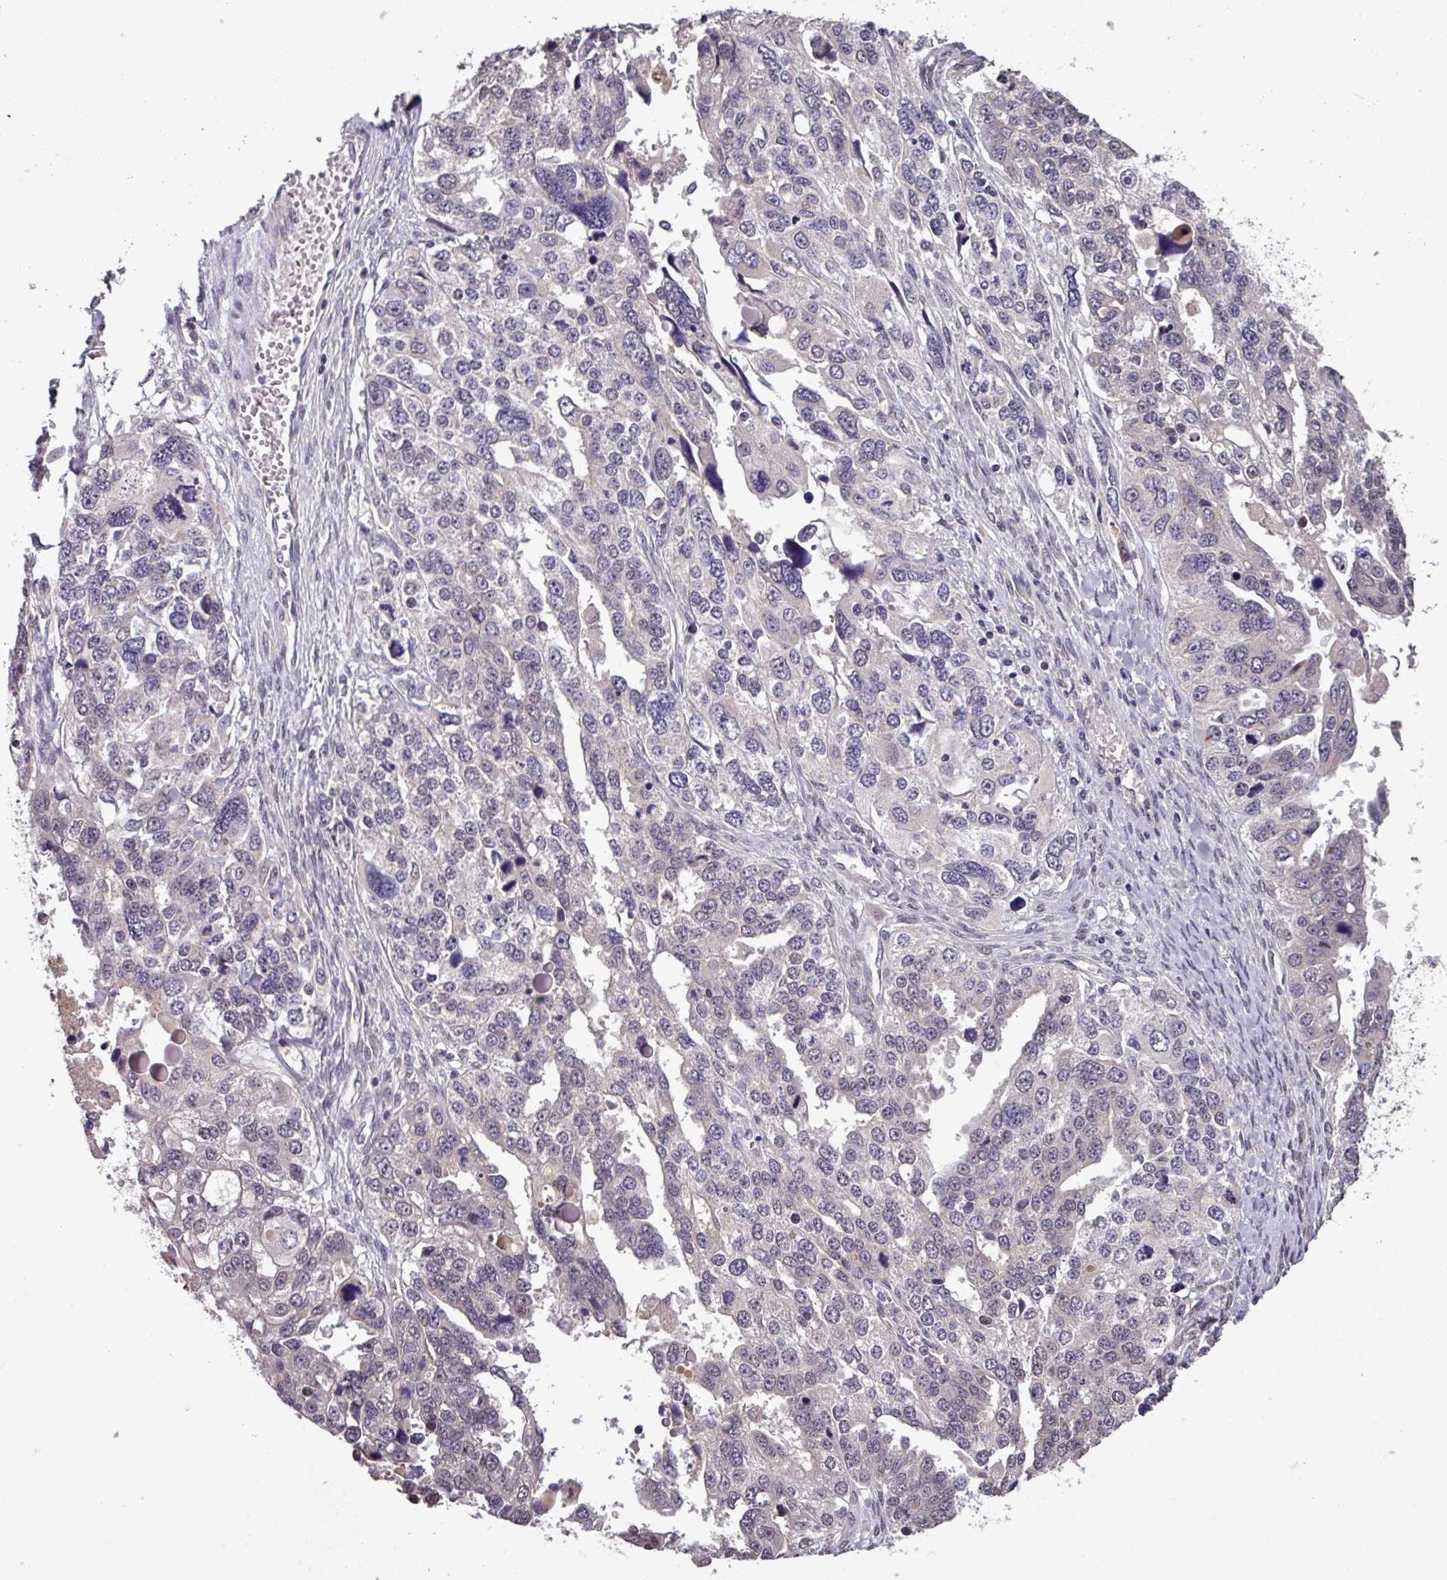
{"staining": {"intensity": "weak", "quantity": "<25%", "location": "nuclear"}, "tissue": "ovarian cancer", "cell_type": "Tumor cells", "image_type": "cancer", "snomed": [{"axis": "morphology", "description": "Cystadenocarcinoma, serous, NOS"}, {"axis": "topography", "description": "Ovary"}], "caption": "Ovarian cancer stained for a protein using immunohistochemistry (IHC) shows no expression tumor cells.", "gene": "NOB1", "patient": {"sex": "female", "age": 76}}